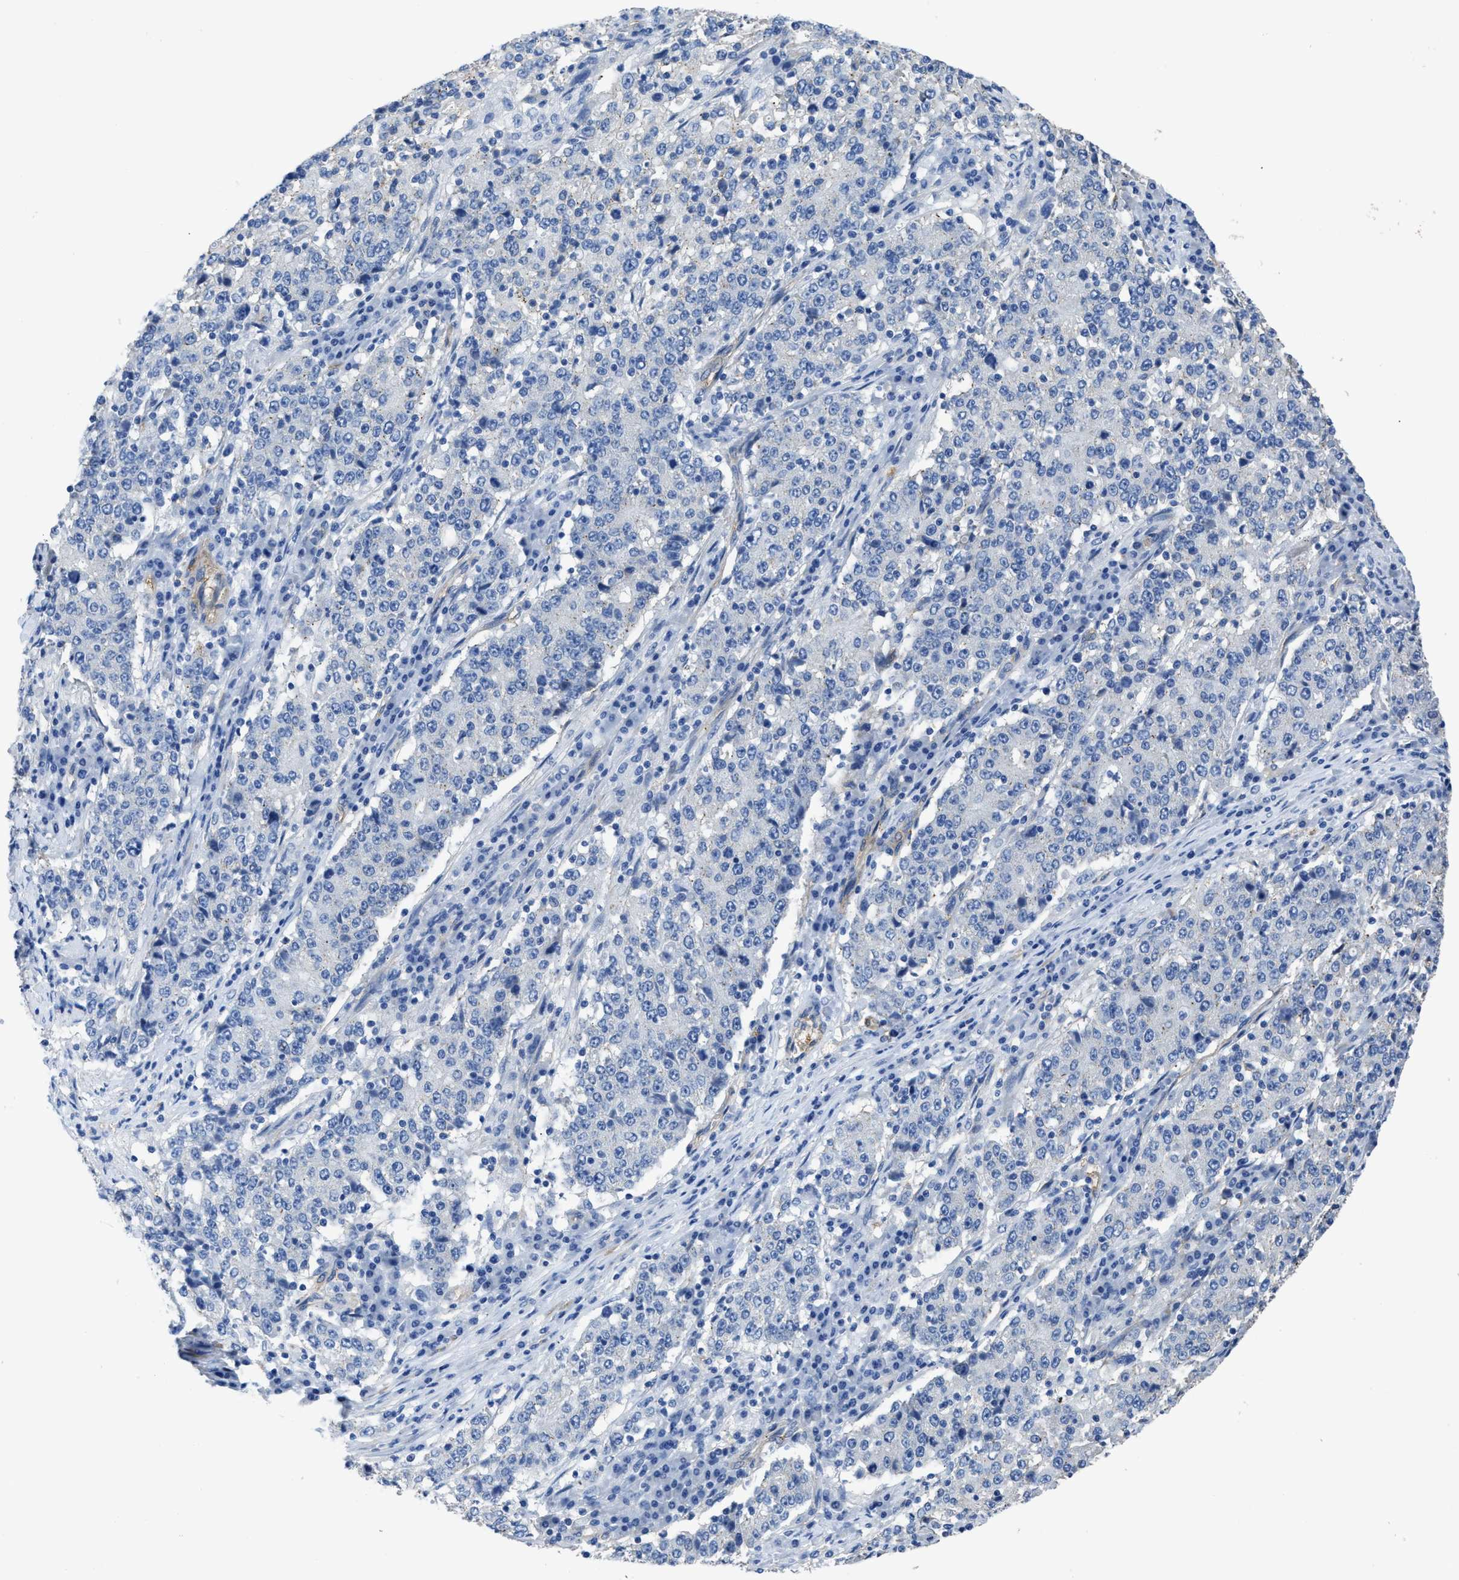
{"staining": {"intensity": "negative", "quantity": "none", "location": "none"}, "tissue": "stomach cancer", "cell_type": "Tumor cells", "image_type": "cancer", "snomed": [{"axis": "morphology", "description": "Adenocarcinoma, NOS"}, {"axis": "topography", "description": "Stomach"}], "caption": "DAB immunohistochemical staining of human adenocarcinoma (stomach) reveals no significant staining in tumor cells.", "gene": "ZSWIM5", "patient": {"sex": "male", "age": 59}}